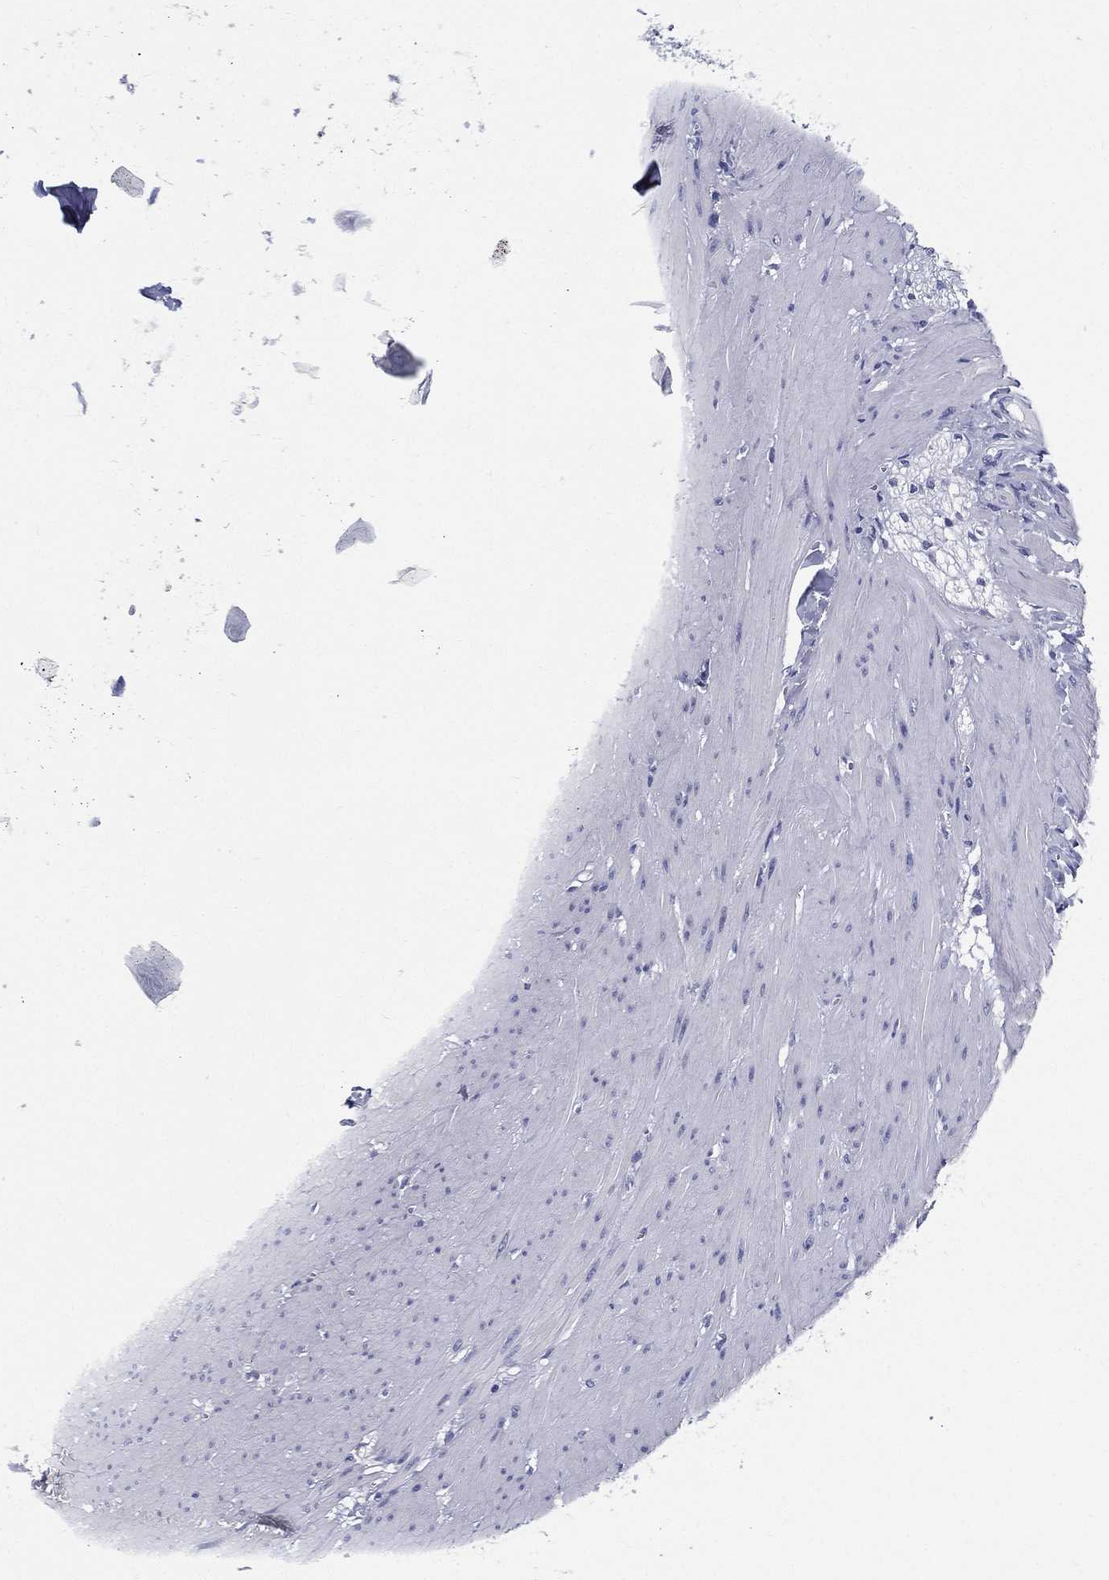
{"staining": {"intensity": "negative", "quantity": "none", "location": "none"}, "tissue": "colon", "cell_type": "Endothelial cells", "image_type": "normal", "snomed": [{"axis": "morphology", "description": "Normal tissue, NOS"}, {"axis": "topography", "description": "Colon"}], "caption": "Immunohistochemistry photomicrograph of unremarkable human colon stained for a protein (brown), which demonstrates no expression in endothelial cells.", "gene": "RSPH4A", "patient": {"sex": "female", "age": 65}}